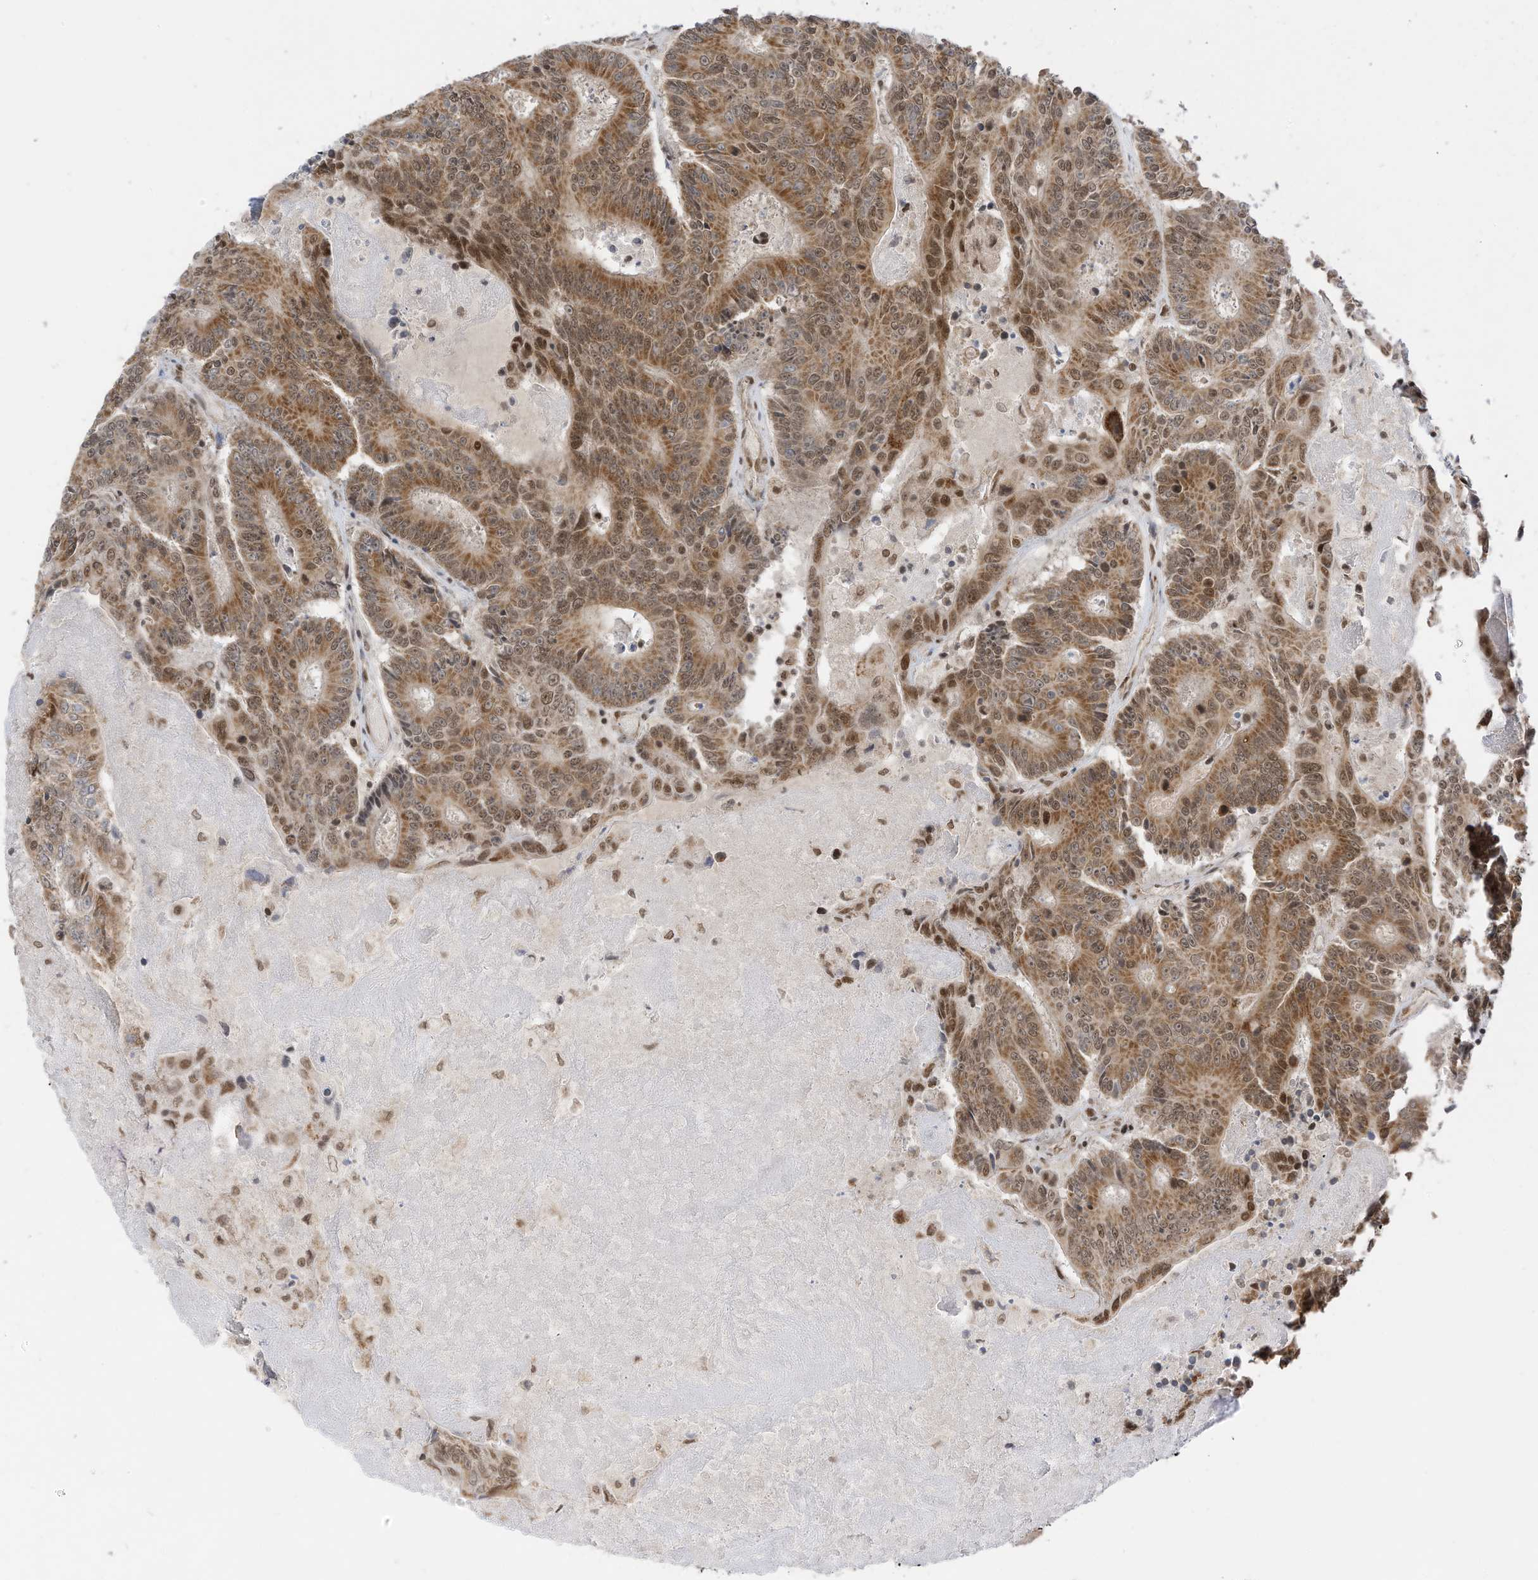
{"staining": {"intensity": "moderate", "quantity": ">75%", "location": "cytoplasmic/membranous,nuclear"}, "tissue": "colorectal cancer", "cell_type": "Tumor cells", "image_type": "cancer", "snomed": [{"axis": "morphology", "description": "Adenocarcinoma, NOS"}, {"axis": "topography", "description": "Colon"}], "caption": "Immunohistochemical staining of colorectal cancer shows medium levels of moderate cytoplasmic/membranous and nuclear expression in about >75% of tumor cells. The staining was performed using DAB to visualize the protein expression in brown, while the nuclei were stained in blue with hematoxylin (Magnification: 20x).", "gene": "AURKAIP1", "patient": {"sex": "male", "age": 83}}